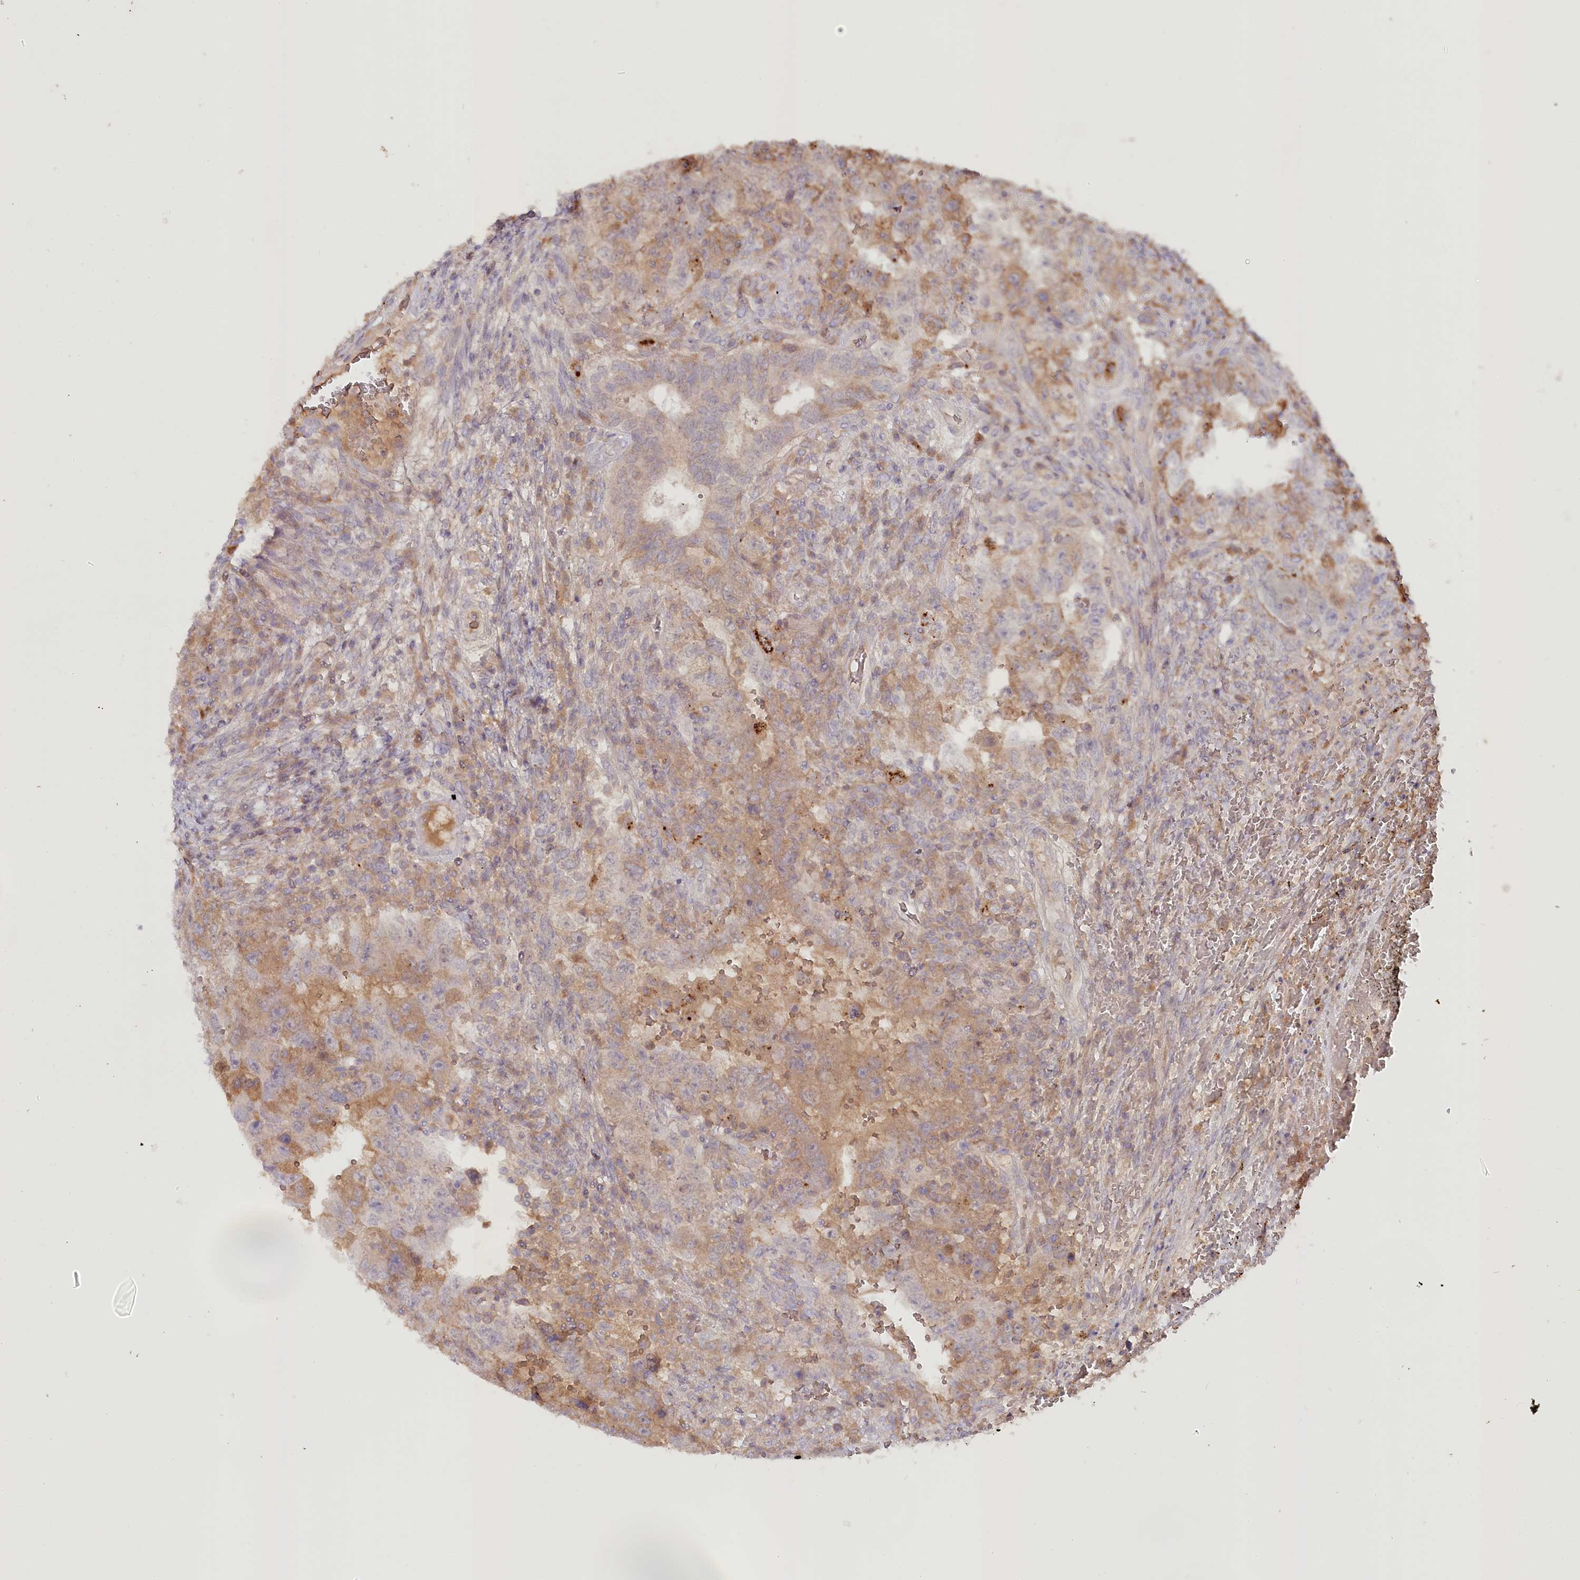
{"staining": {"intensity": "moderate", "quantity": "<25%", "location": "cytoplasmic/membranous"}, "tissue": "testis cancer", "cell_type": "Tumor cells", "image_type": "cancer", "snomed": [{"axis": "morphology", "description": "Carcinoma, Embryonal, NOS"}, {"axis": "topography", "description": "Testis"}], "caption": "This micrograph exhibits testis cancer stained with immunohistochemistry to label a protein in brown. The cytoplasmic/membranous of tumor cells show moderate positivity for the protein. Nuclei are counter-stained blue.", "gene": "PSAPL1", "patient": {"sex": "male", "age": 26}}